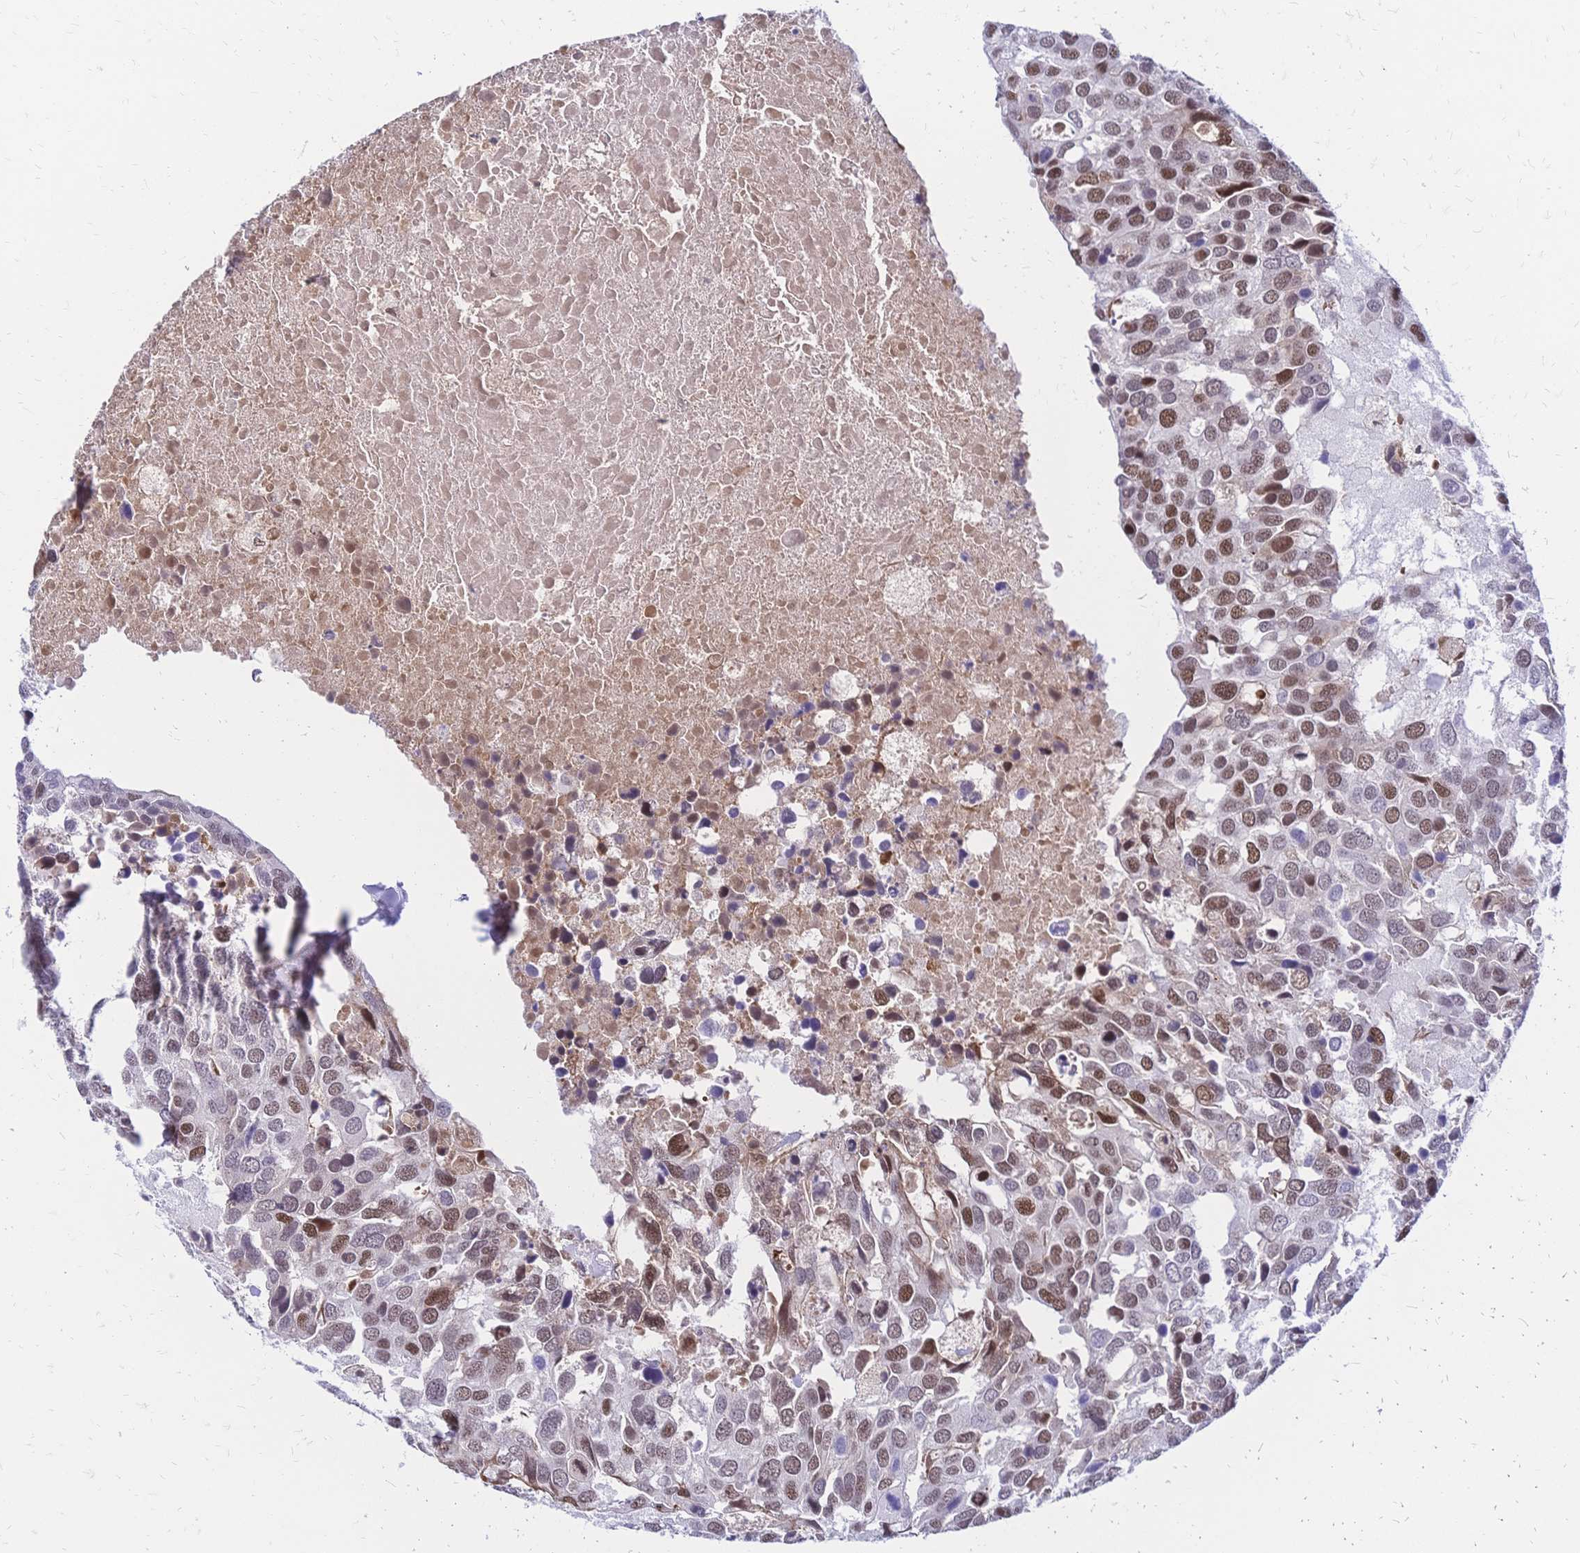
{"staining": {"intensity": "moderate", "quantity": ">75%", "location": "nuclear"}, "tissue": "breast cancer", "cell_type": "Tumor cells", "image_type": "cancer", "snomed": [{"axis": "morphology", "description": "Duct carcinoma"}, {"axis": "topography", "description": "Breast"}], "caption": "Protein expression analysis of human intraductal carcinoma (breast) reveals moderate nuclear staining in about >75% of tumor cells.", "gene": "NFIC", "patient": {"sex": "female", "age": 83}}